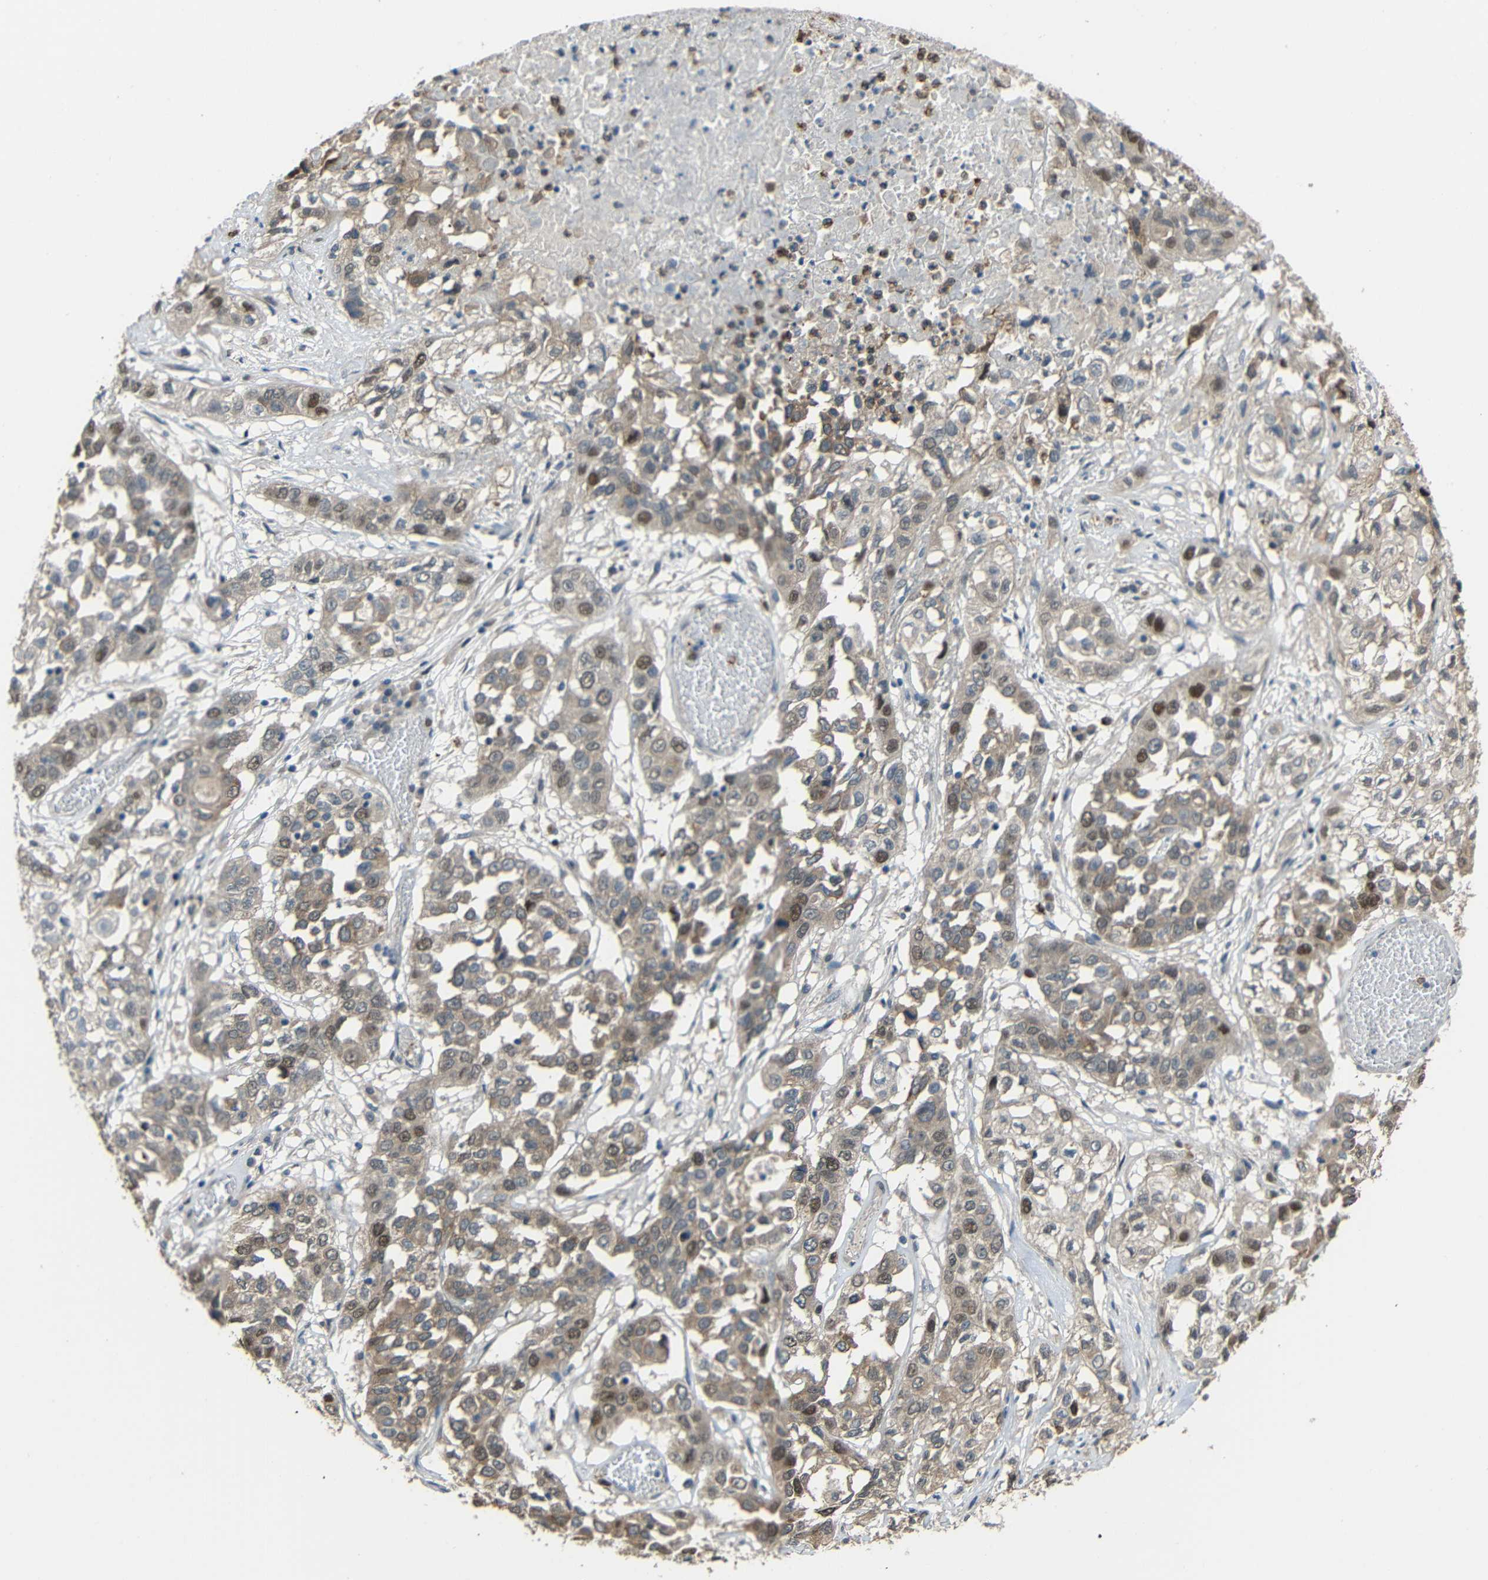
{"staining": {"intensity": "moderate", "quantity": "25%-75%", "location": "cytoplasmic/membranous,nuclear"}, "tissue": "lung cancer", "cell_type": "Tumor cells", "image_type": "cancer", "snomed": [{"axis": "morphology", "description": "Squamous cell carcinoma, NOS"}, {"axis": "topography", "description": "Lung"}], "caption": "A high-resolution micrograph shows immunohistochemistry staining of lung cancer (squamous cell carcinoma), which reveals moderate cytoplasmic/membranous and nuclear positivity in approximately 25%-75% of tumor cells.", "gene": "STBD1", "patient": {"sex": "male", "age": 71}}